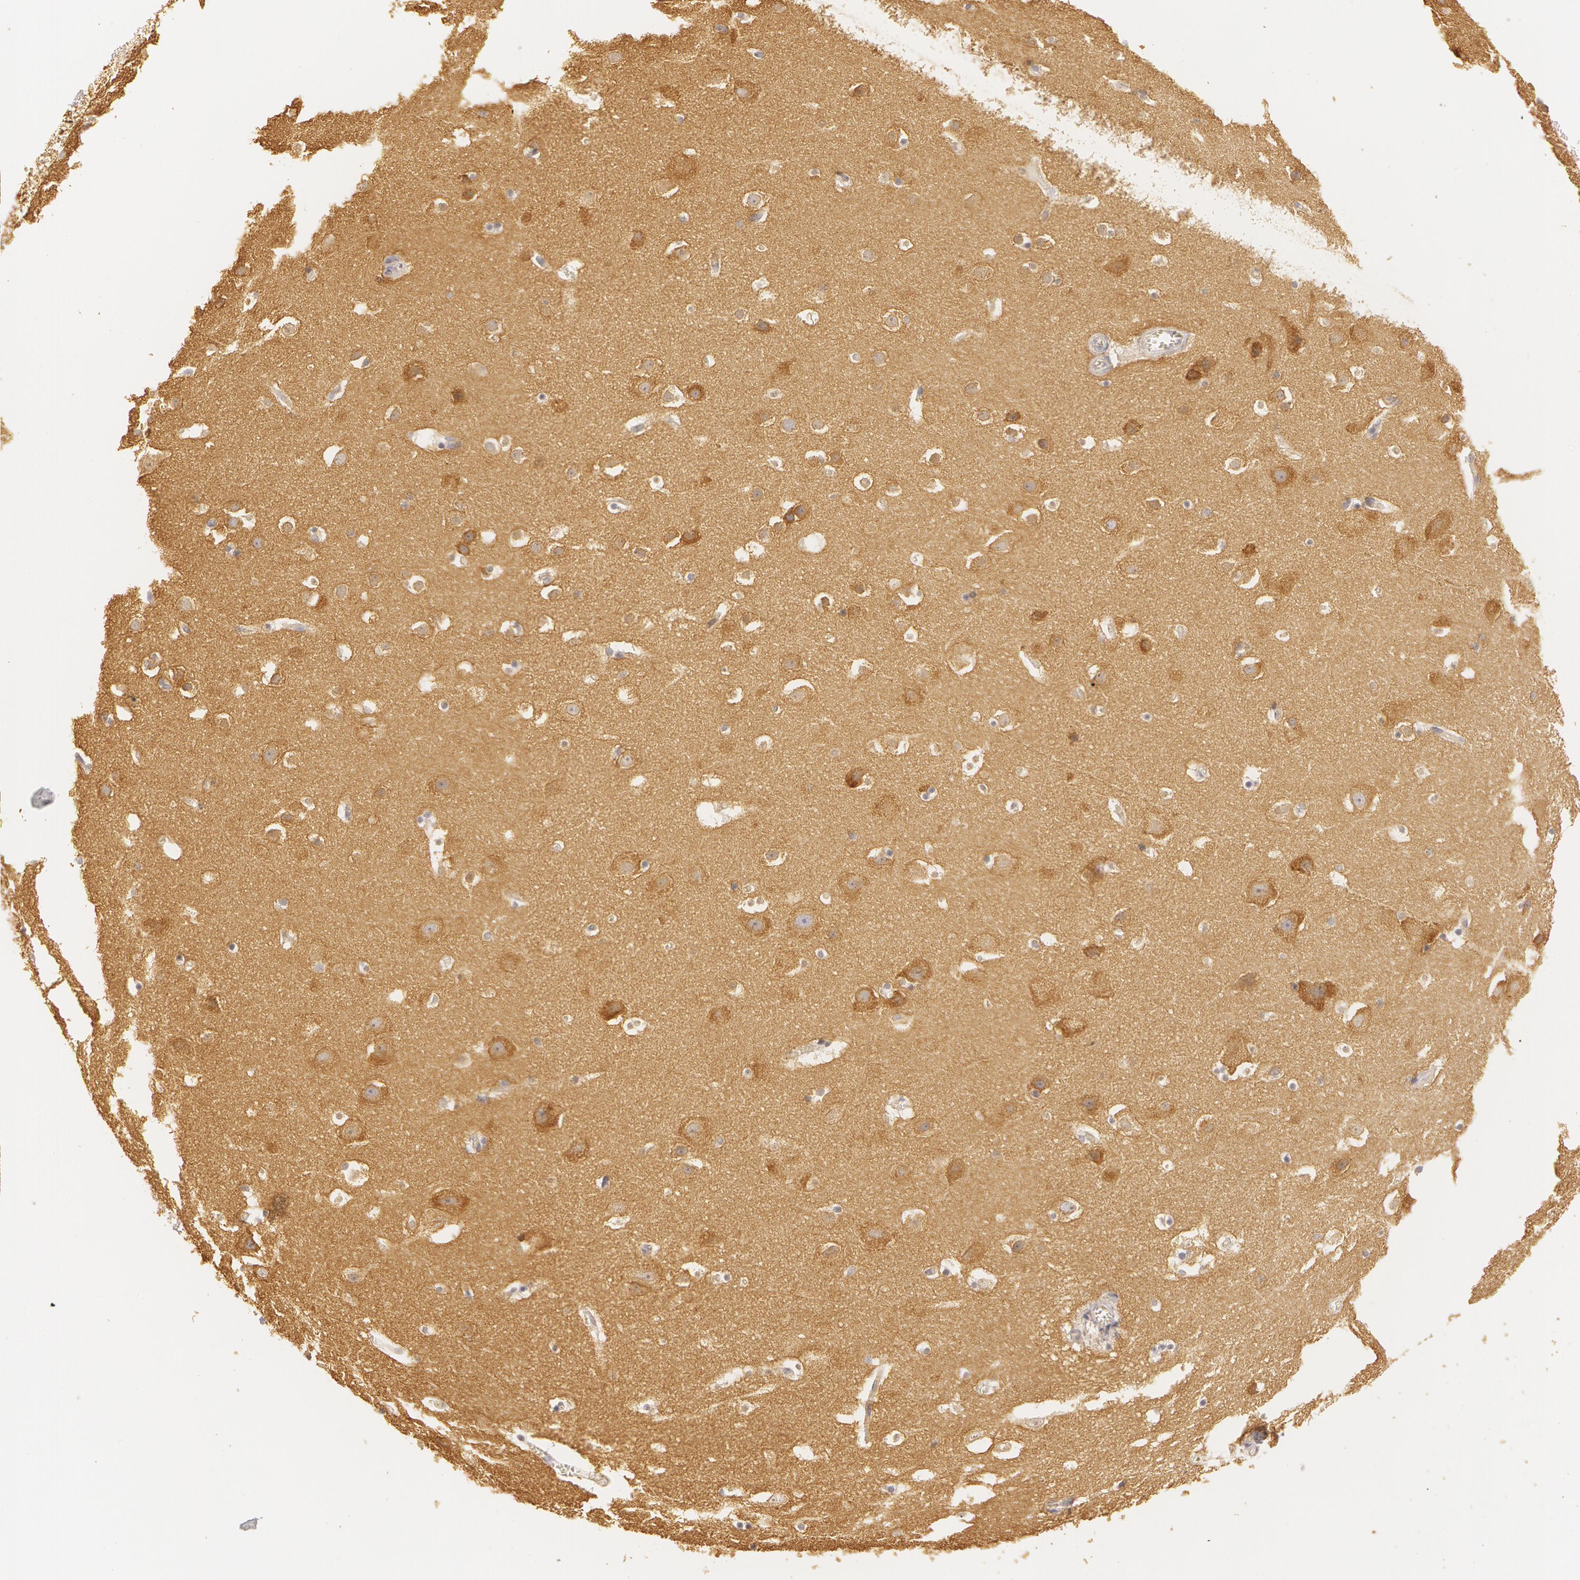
{"staining": {"intensity": "moderate", "quantity": "25%-75%", "location": "cytoplasmic/membranous"}, "tissue": "hippocampus", "cell_type": "Glial cells", "image_type": "normal", "snomed": [{"axis": "morphology", "description": "Normal tissue, NOS"}, {"axis": "topography", "description": "Hippocampus"}], "caption": "Unremarkable hippocampus reveals moderate cytoplasmic/membranous staining in approximately 25%-75% of glial cells, visualized by immunohistochemistry.", "gene": "RALGAPA1", "patient": {"sex": "male", "age": 45}}